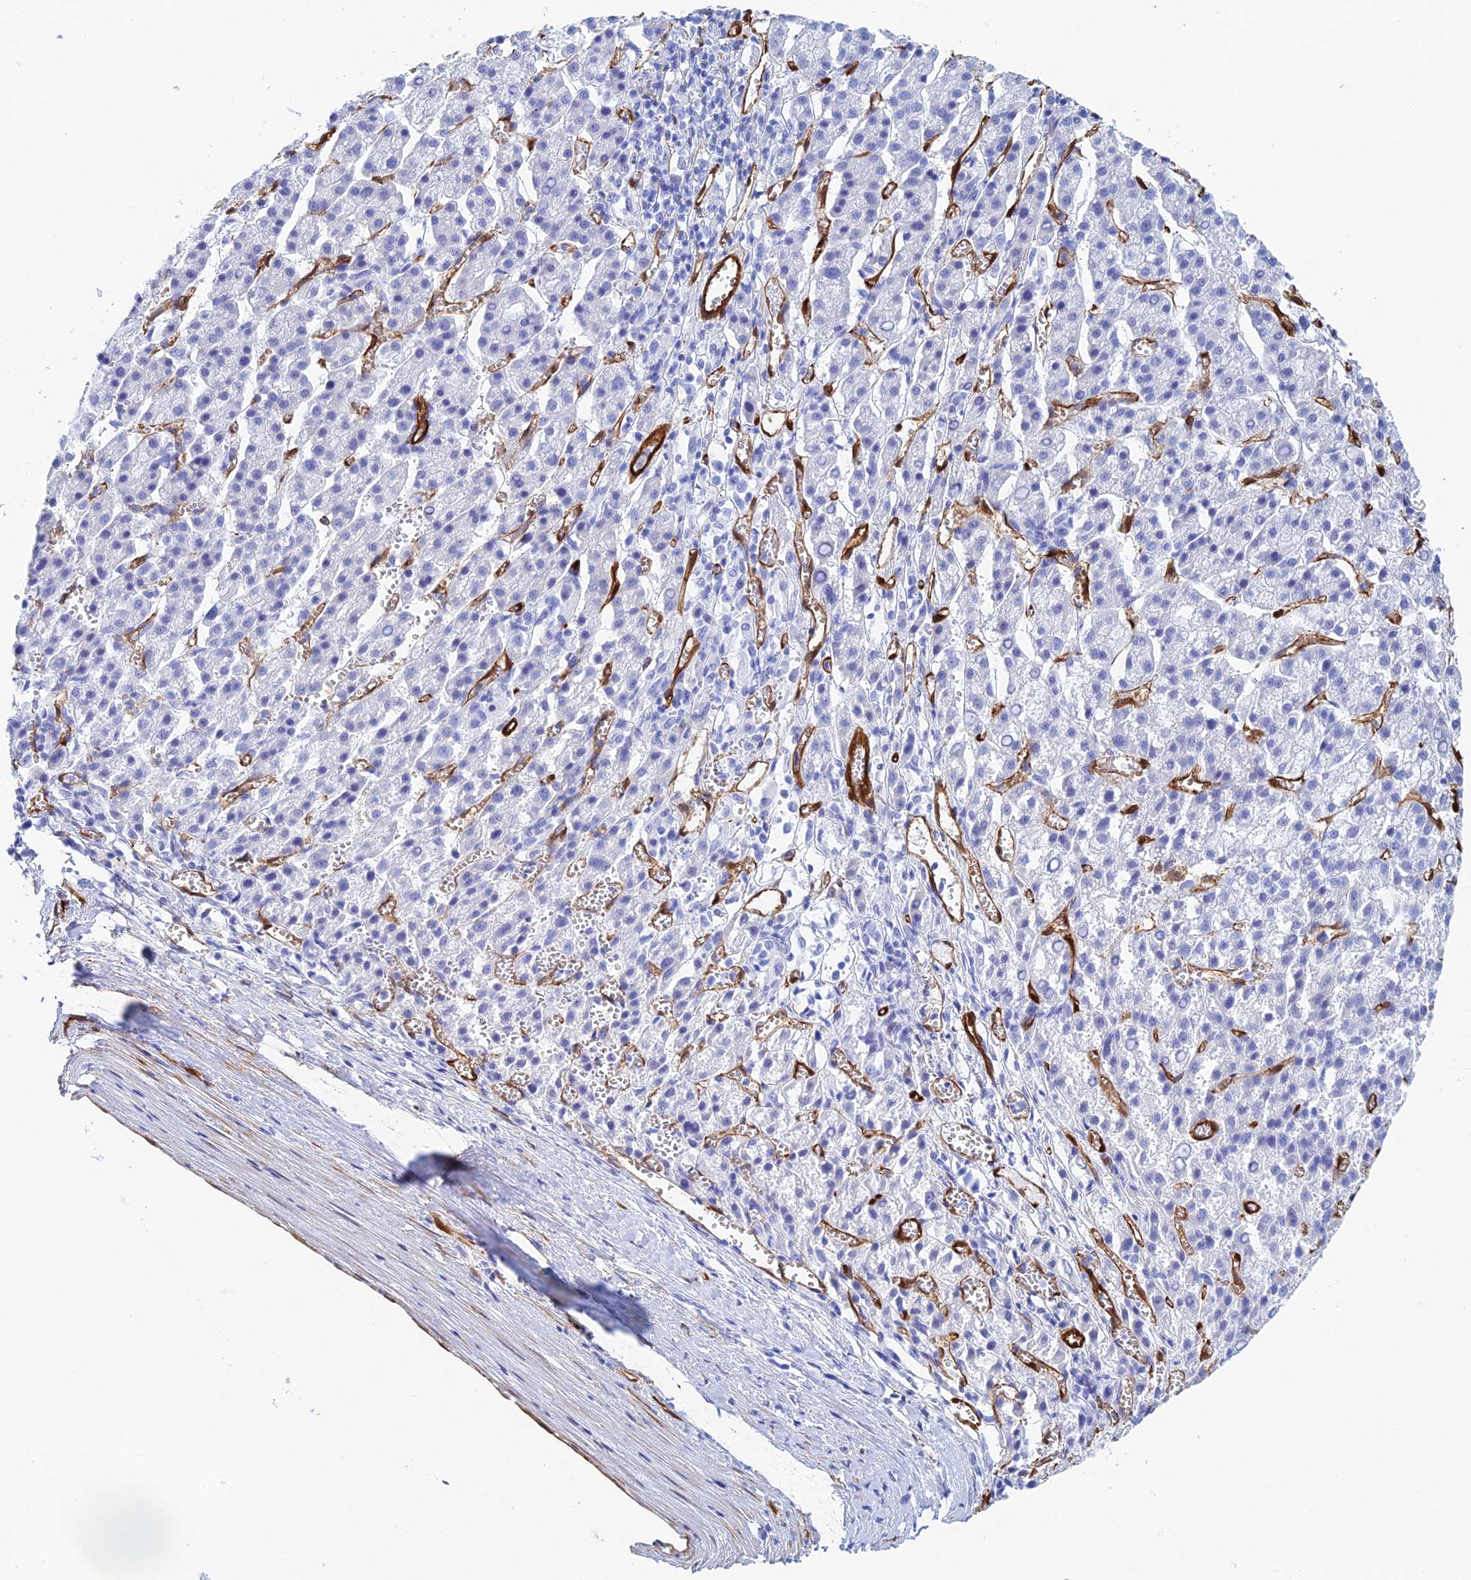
{"staining": {"intensity": "negative", "quantity": "none", "location": "none"}, "tissue": "liver cancer", "cell_type": "Tumor cells", "image_type": "cancer", "snomed": [{"axis": "morphology", "description": "Carcinoma, Hepatocellular, NOS"}, {"axis": "topography", "description": "Liver"}], "caption": "High magnification brightfield microscopy of liver cancer (hepatocellular carcinoma) stained with DAB (brown) and counterstained with hematoxylin (blue): tumor cells show no significant staining.", "gene": "CRIP2", "patient": {"sex": "female", "age": 58}}